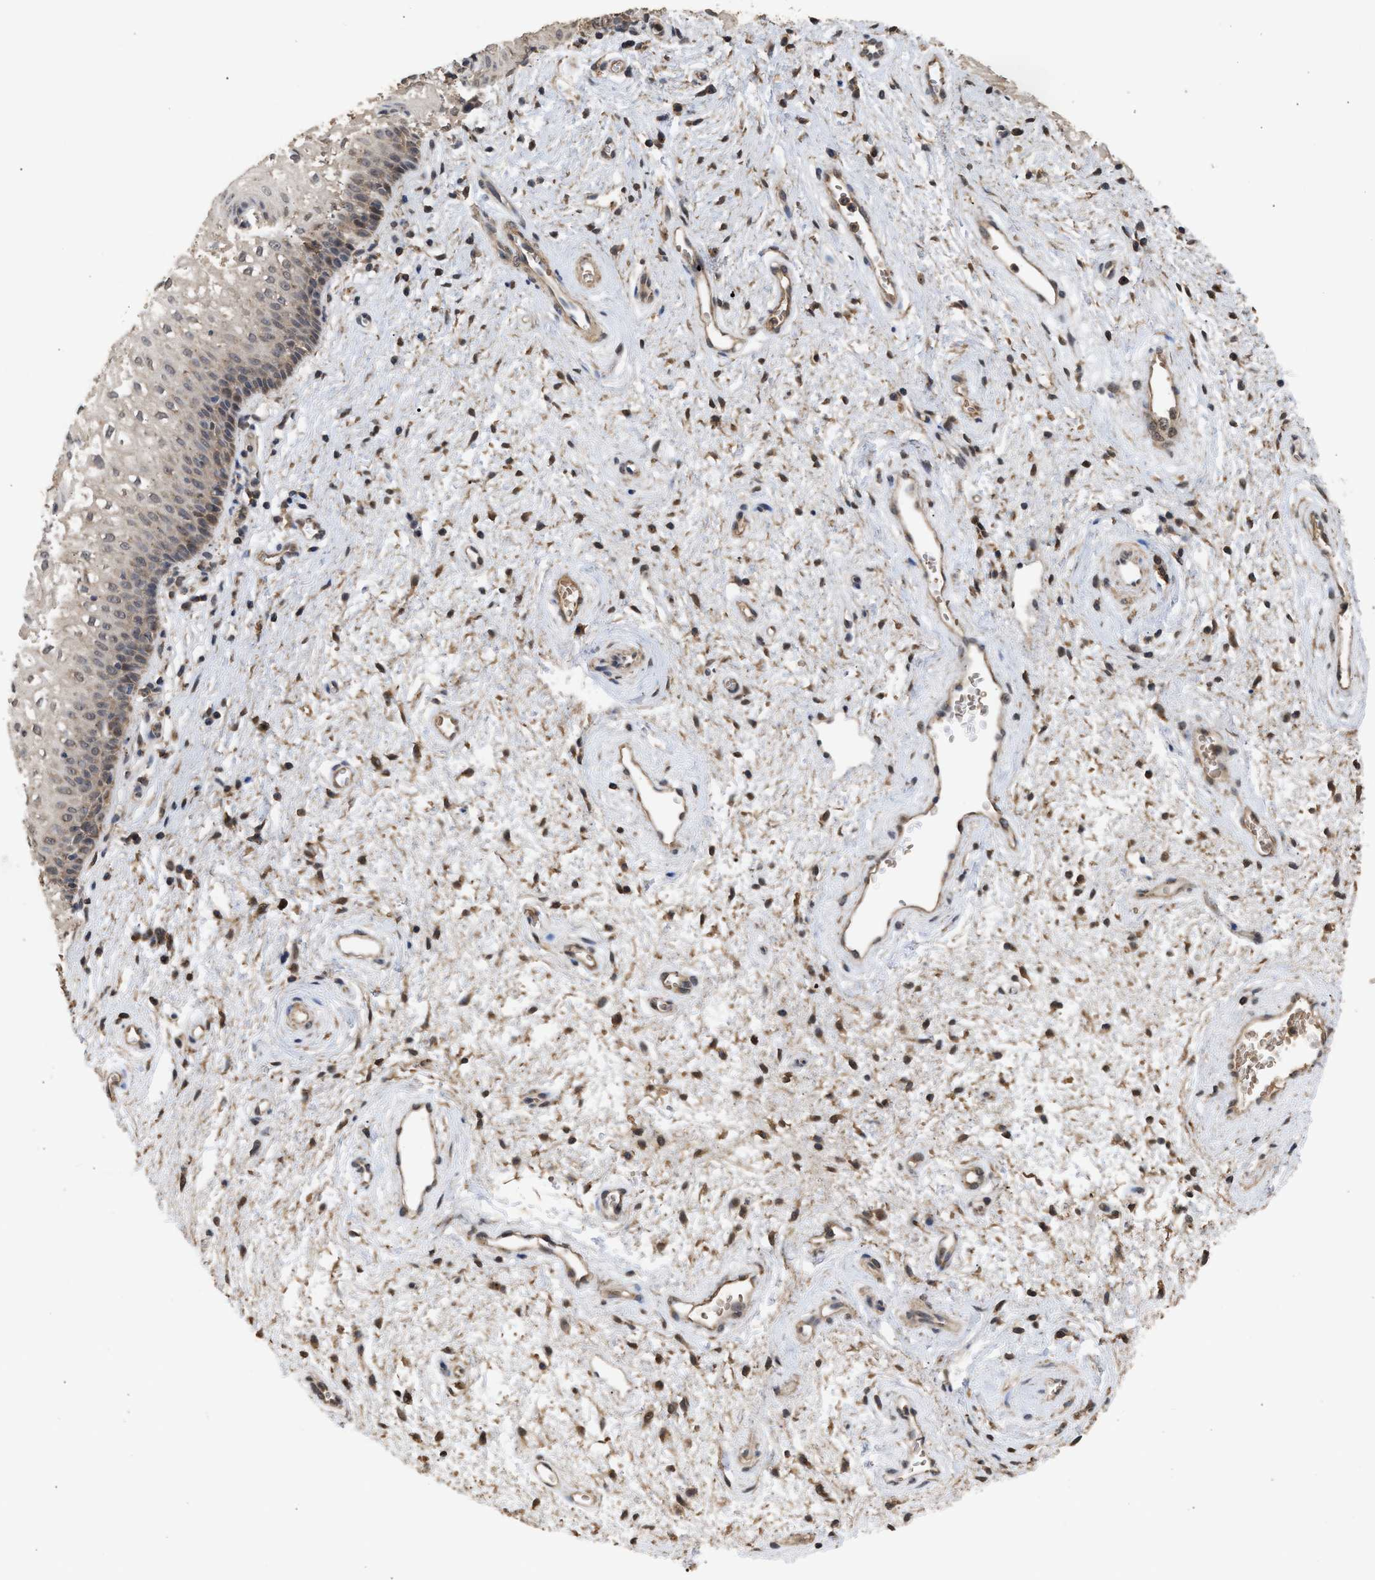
{"staining": {"intensity": "weak", "quantity": "25%-75%", "location": "cytoplasmic/membranous,nuclear"}, "tissue": "vagina", "cell_type": "Squamous epithelial cells", "image_type": "normal", "snomed": [{"axis": "morphology", "description": "Normal tissue, NOS"}, {"axis": "topography", "description": "Vagina"}], "caption": "Immunohistochemistry histopathology image of normal vagina: human vagina stained using immunohistochemistry (IHC) demonstrates low levels of weak protein expression localized specifically in the cytoplasmic/membranous,nuclear of squamous epithelial cells, appearing as a cytoplasmic/membranous,nuclear brown color.", "gene": "FITM1", "patient": {"sex": "female", "age": 34}}